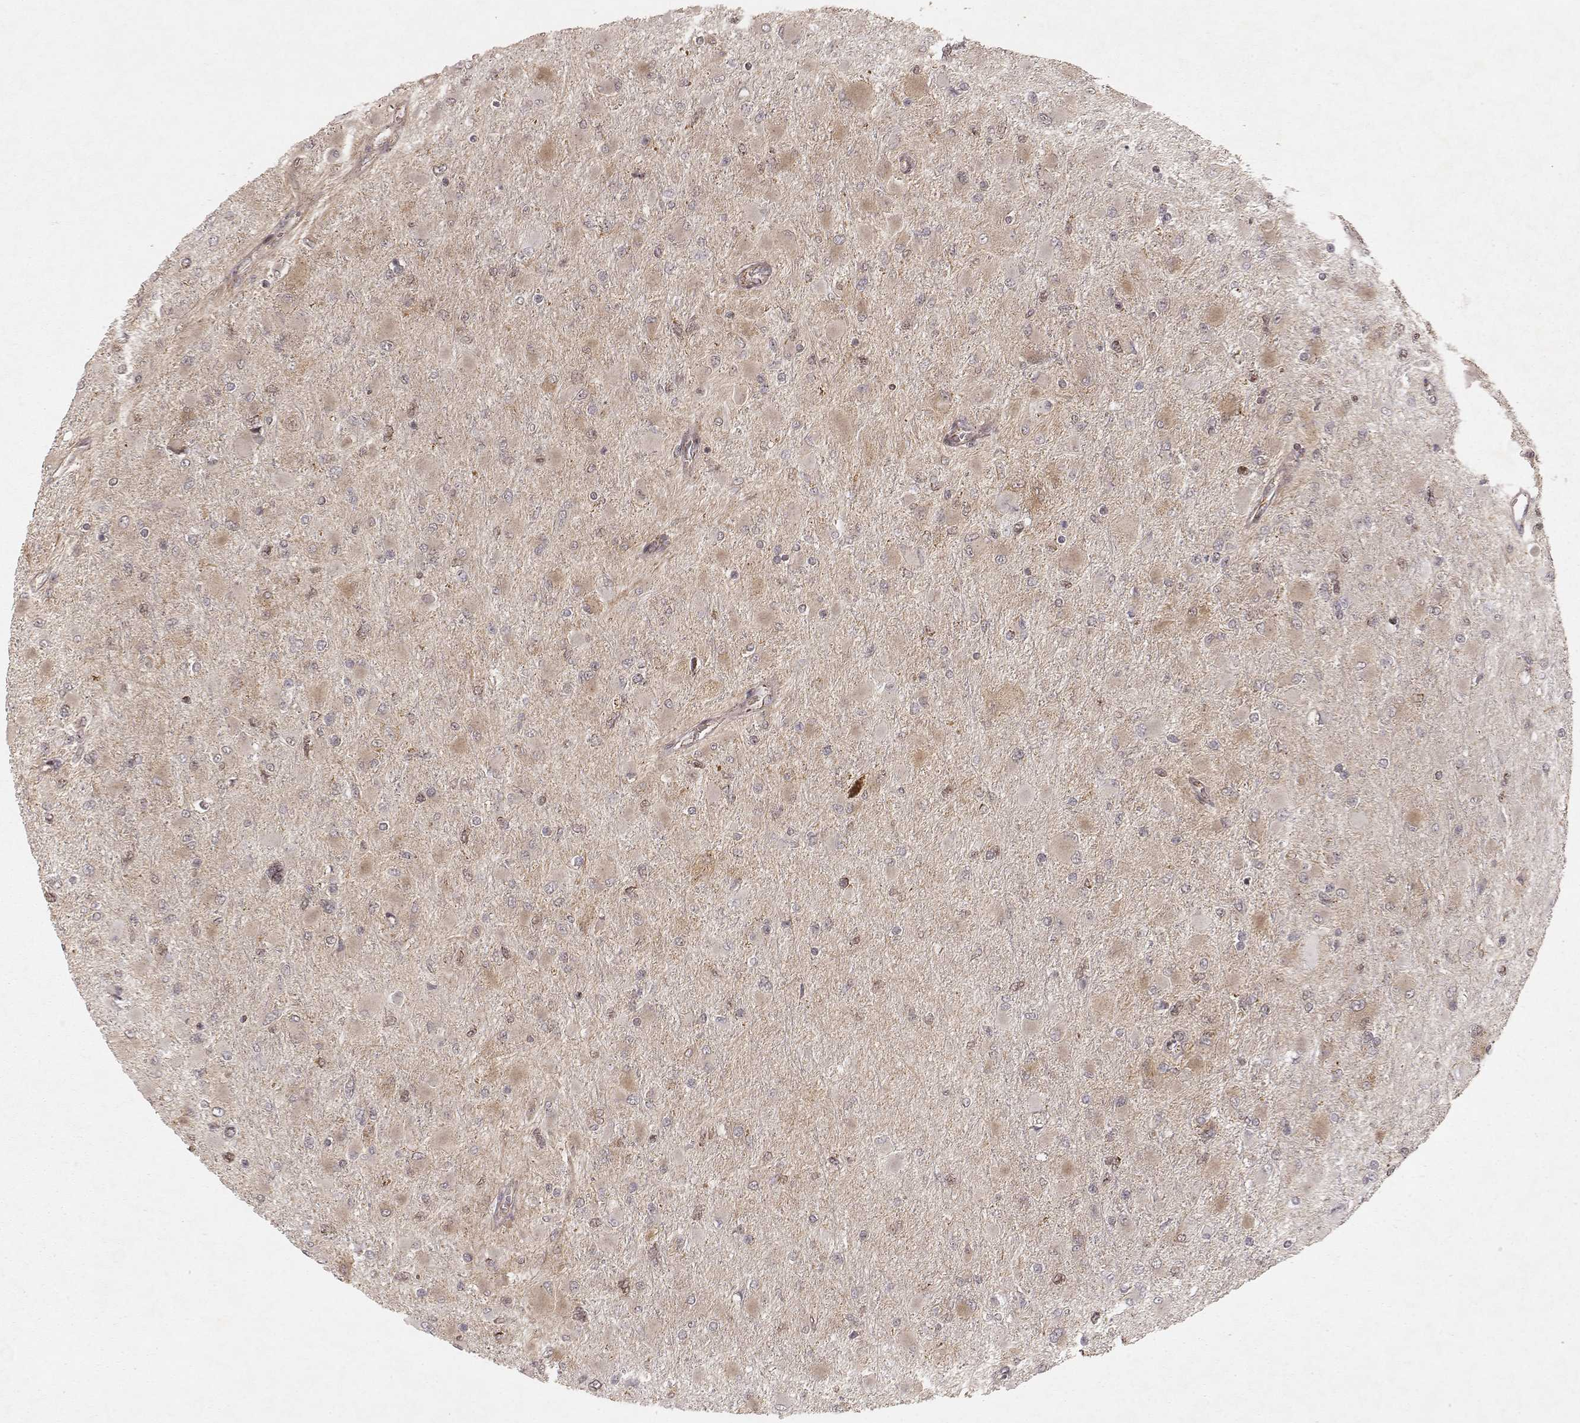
{"staining": {"intensity": "weak", "quantity": "25%-75%", "location": "cytoplasmic/membranous"}, "tissue": "glioma", "cell_type": "Tumor cells", "image_type": "cancer", "snomed": [{"axis": "morphology", "description": "Glioma, malignant, High grade"}, {"axis": "topography", "description": "Cerebral cortex"}], "caption": "Approximately 25%-75% of tumor cells in human malignant high-grade glioma exhibit weak cytoplasmic/membranous protein positivity as visualized by brown immunohistochemical staining.", "gene": "NDUFA7", "patient": {"sex": "female", "age": 36}}